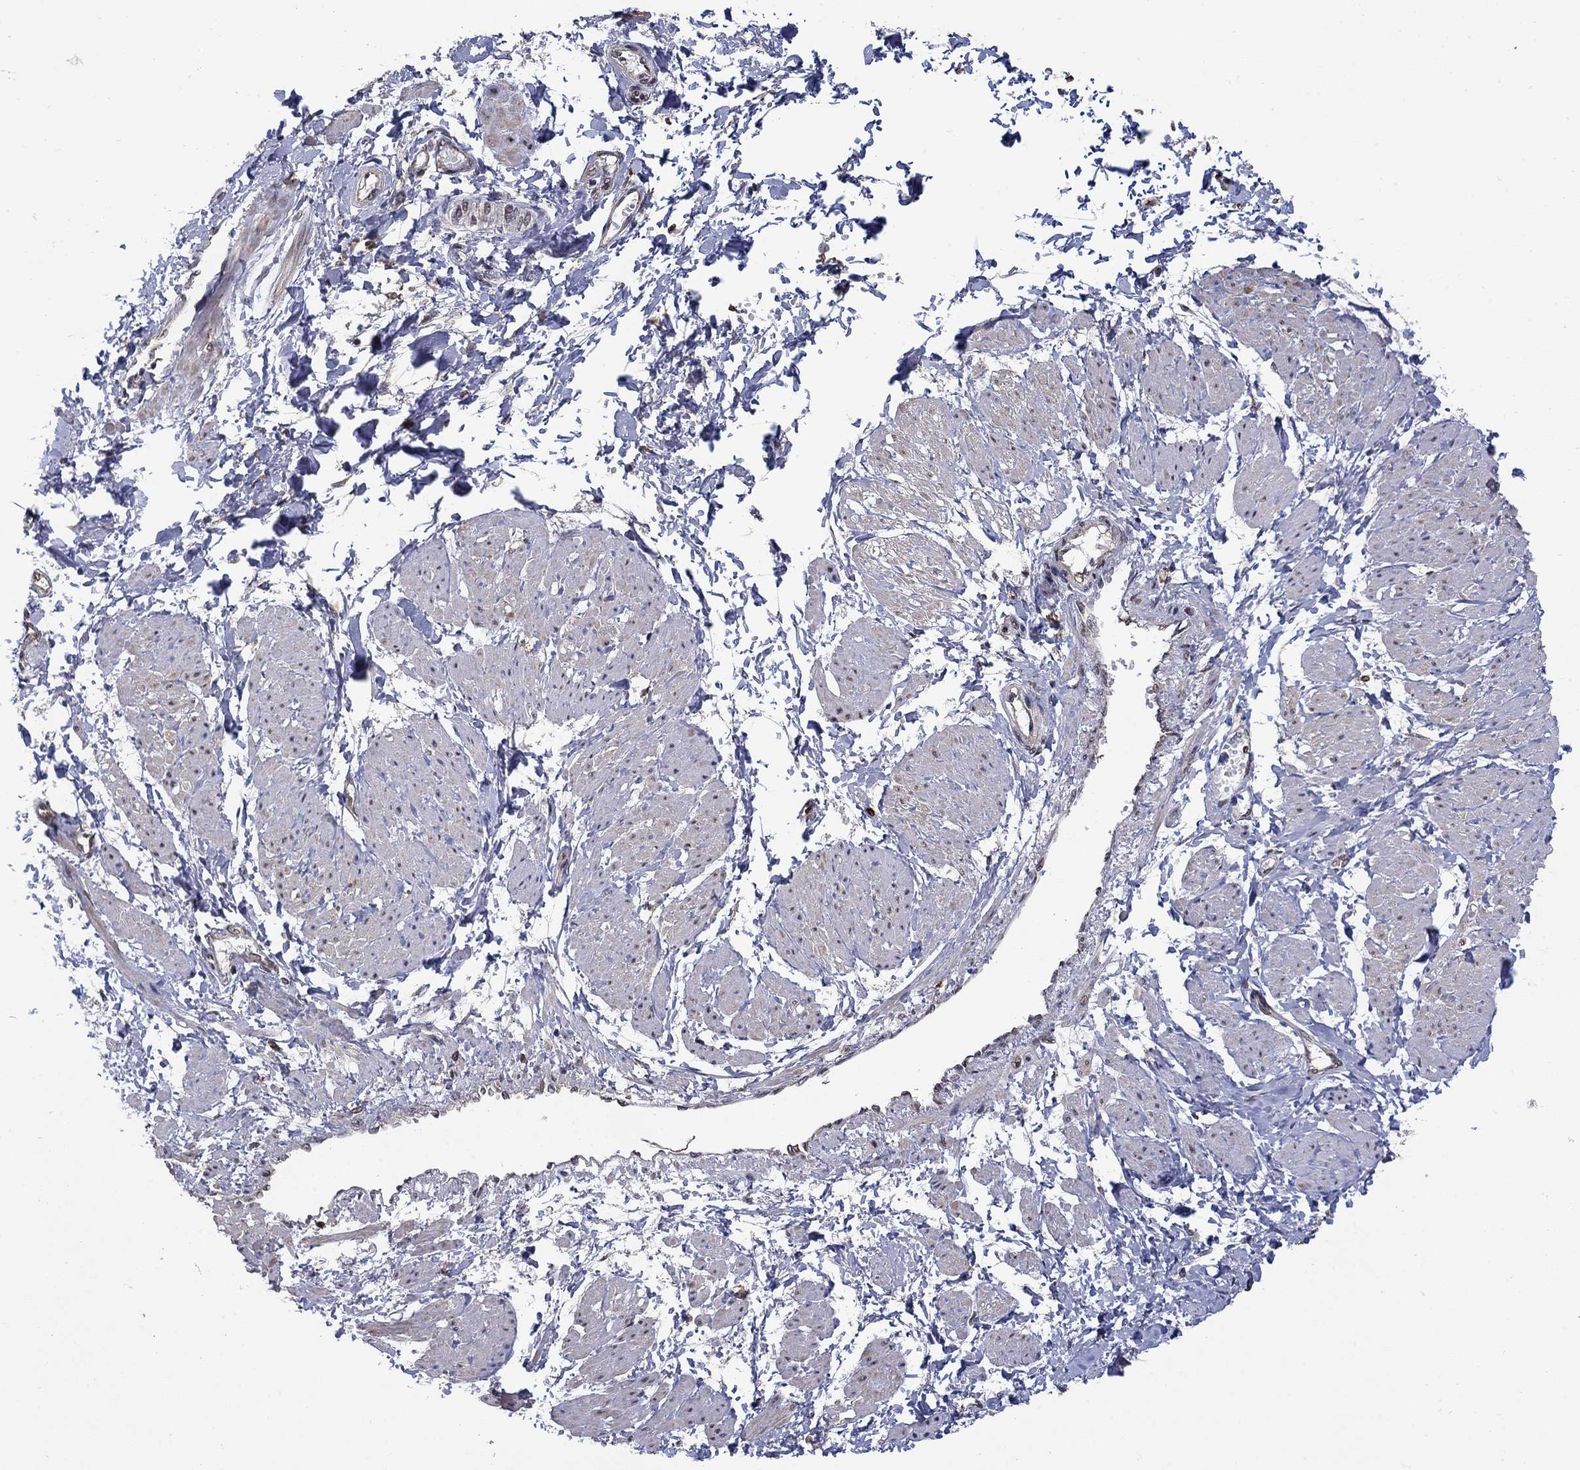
{"staining": {"intensity": "weak", "quantity": "25%-75%", "location": "nuclear"}, "tissue": "smooth muscle", "cell_type": "Smooth muscle cells", "image_type": "normal", "snomed": [{"axis": "morphology", "description": "Normal tissue, NOS"}, {"axis": "topography", "description": "Smooth muscle"}, {"axis": "topography", "description": "Uterus"}], "caption": "Immunohistochemical staining of benign smooth muscle displays low levels of weak nuclear positivity in approximately 25%-75% of smooth muscle cells.", "gene": "GRIA3", "patient": {"sex": "female", "age": 39}}